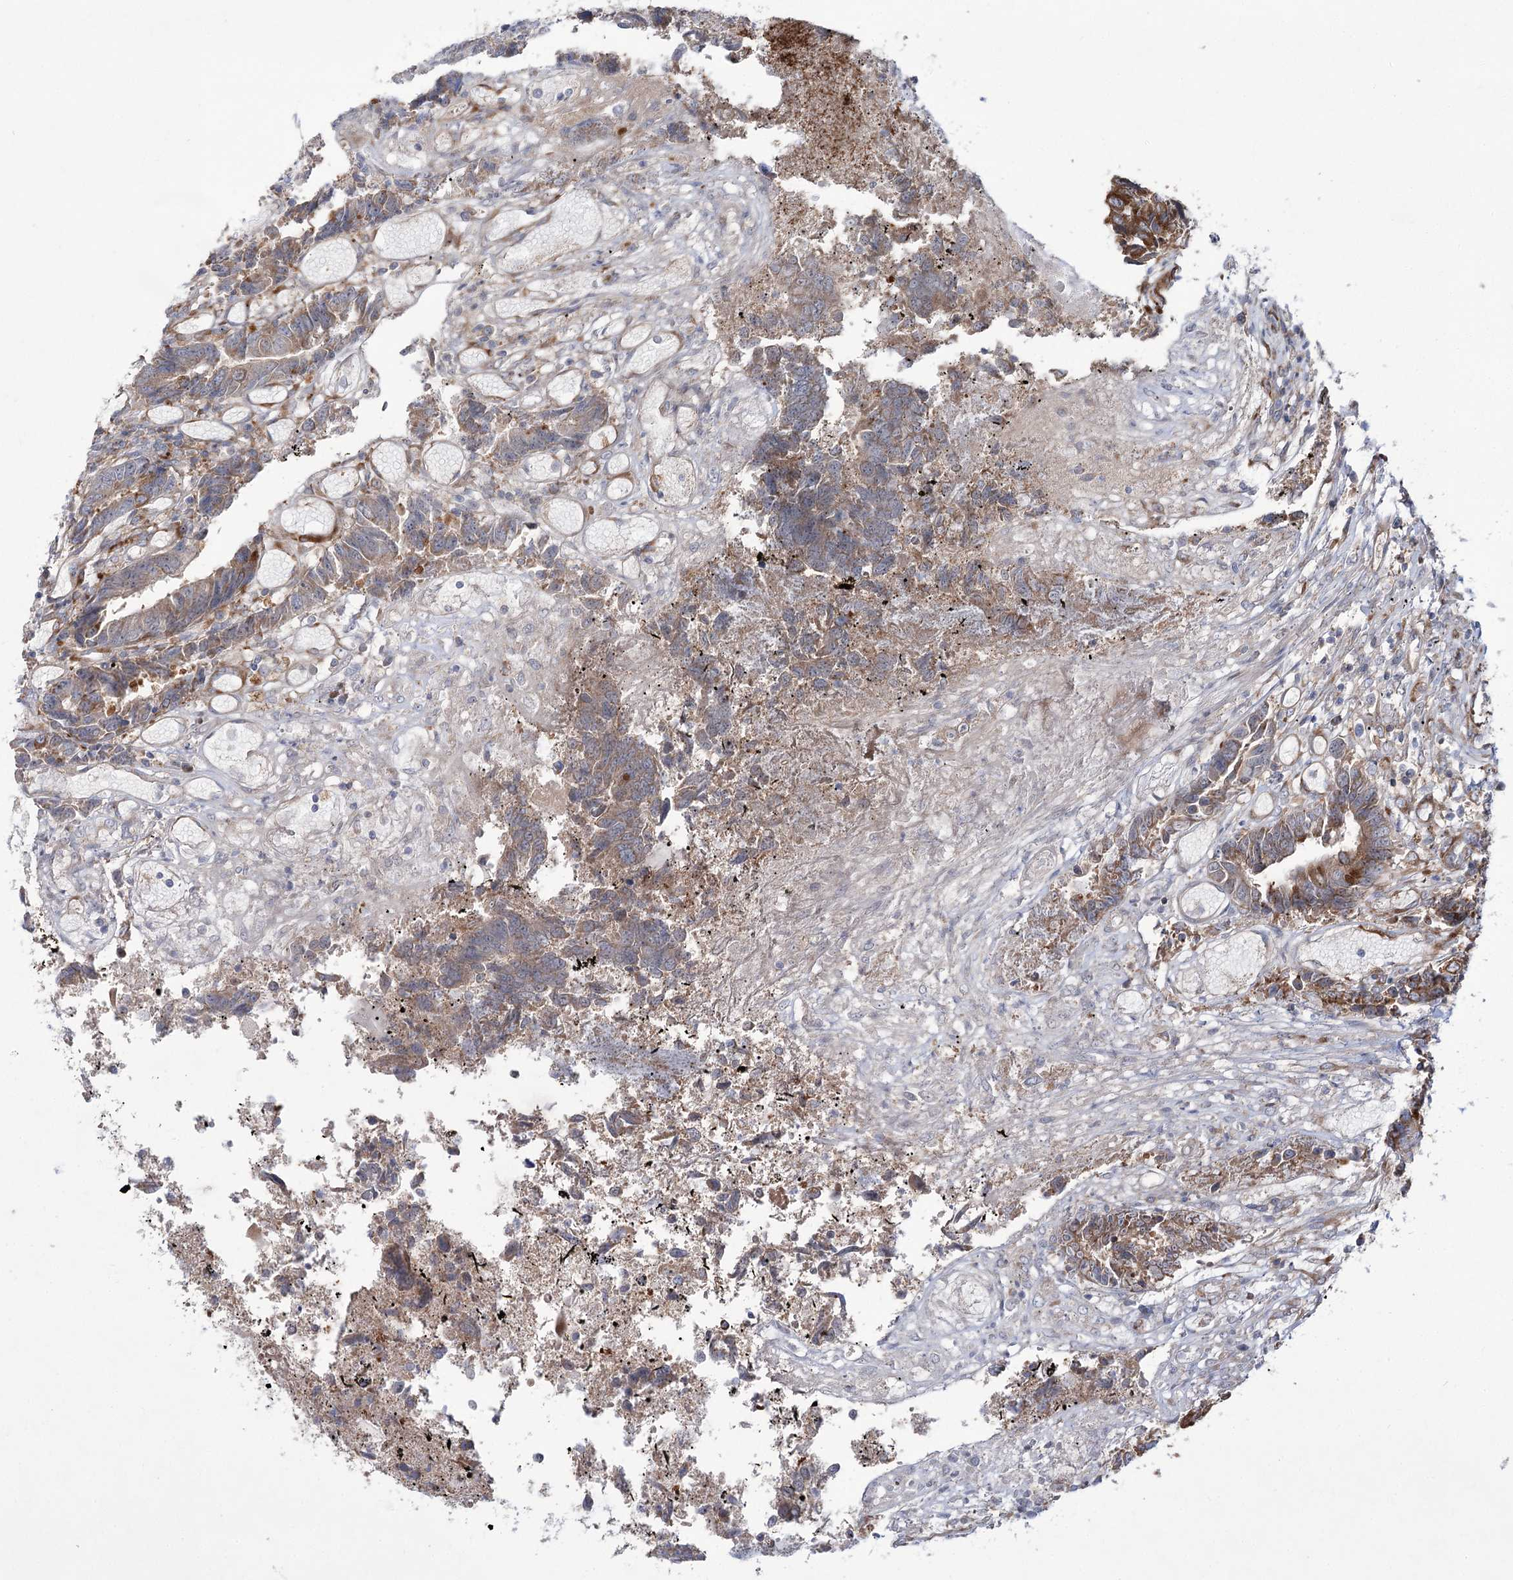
{"staining": {"intensity": "strong", "quantity": "<25%", "location": "cytoplasmic/membranous"}, "tissue": "colorectal cancer", "cell_type": "Tumor cells", "image_type": "cancer", "snomed": [{"axis": "morphology", "description": "Adenocarcinoma, NOS"}, {"axis": "topography", "description": "Rectum"}], "caption": "Immunohistochemistry (IHC) image of colorectal adenocarcinoma stained for a protein (brown), which reveals medium levels of strong cytoplasmic/membranous positivity in approximately <25% of tumor cells.", "gene": "VWA2", "patient": {"sex": "male", "age": 84}}